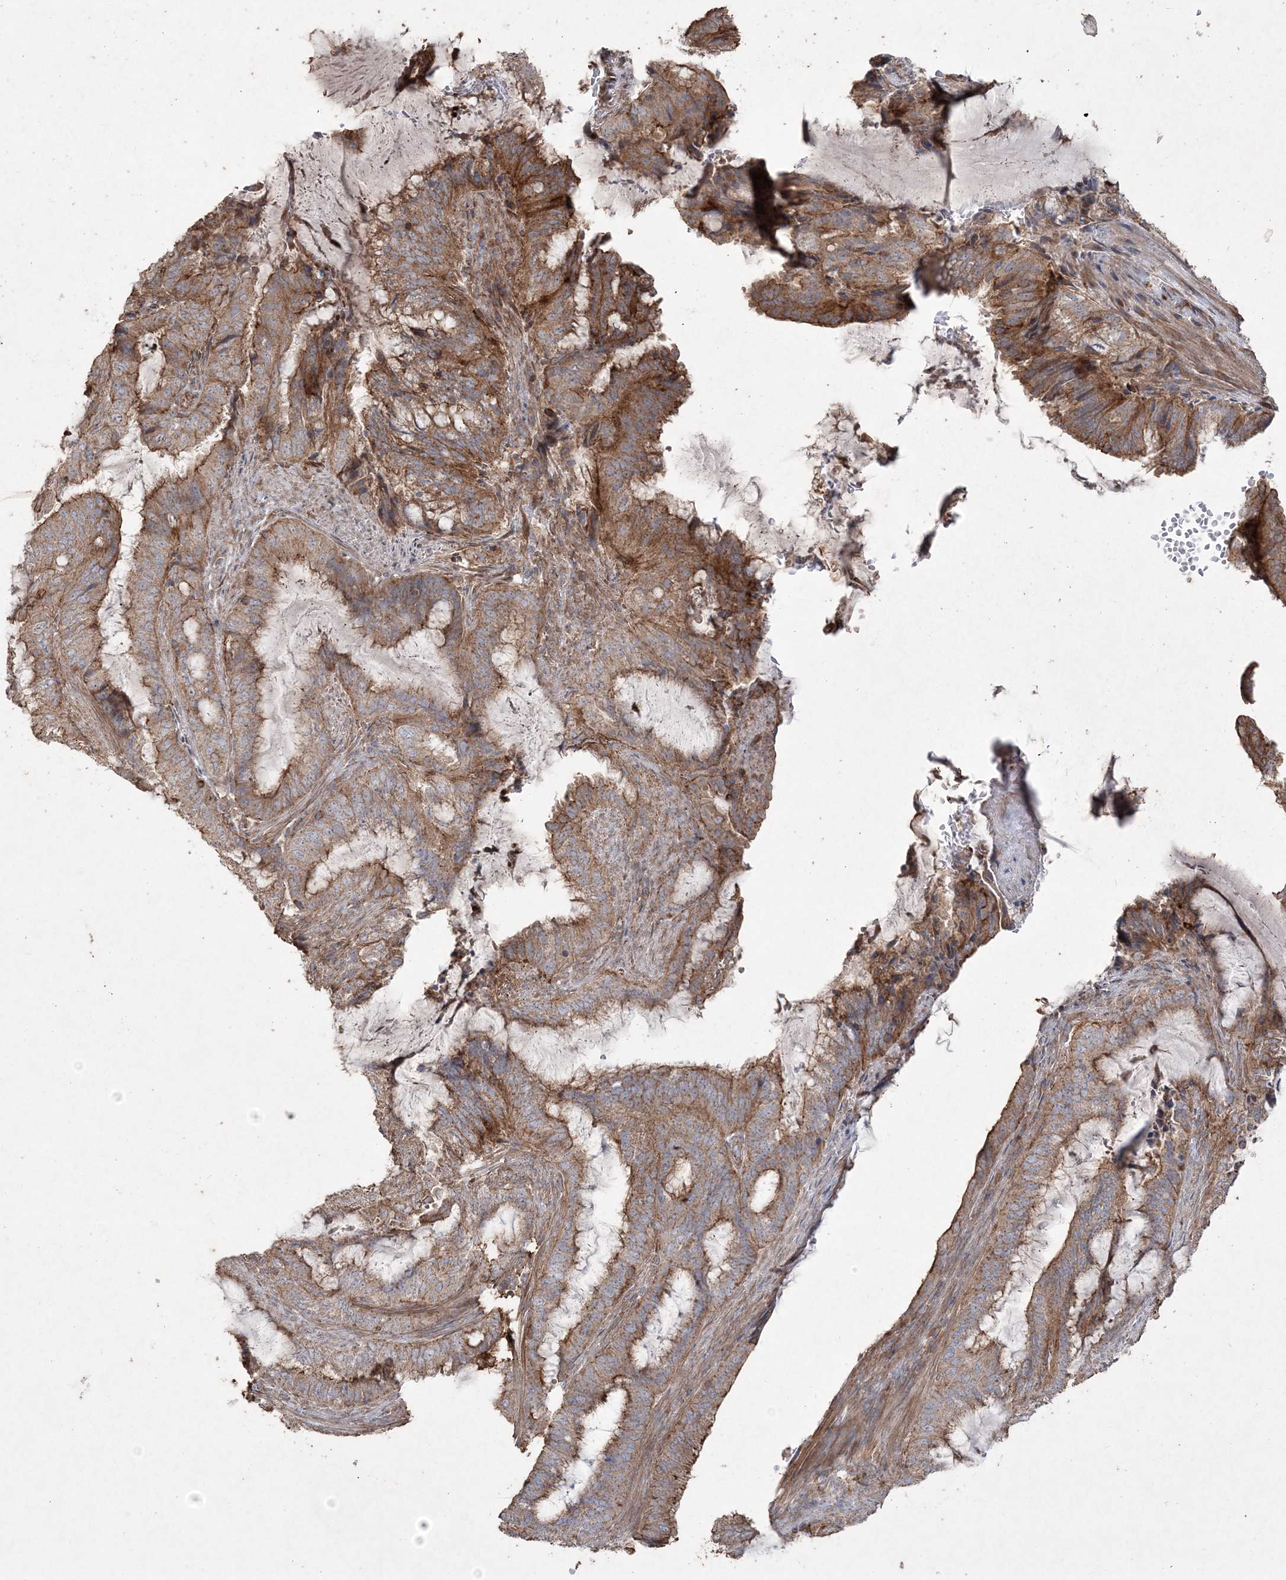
{"staining": {"intensity": "moderate", "quantity": ">75%", "location": "cytoplasmic/membranous"}, "tissue": "endometrial cancer", "cell_type": "Tumor cells", "image_type": "cancer", "snomed": [{"axis": "morphology", "description": "Adenocarcinoma, NOS"}, {"axis": "topography", "description": "Endometrium"}], "caption": "The immunohistochemical stain highlights moderate cytoplasmic/membranous positivity in tumor cells of endometrial cancer tissue.", "gene": "TTC7A", "patient": {"sex": "female", "age": 51}}